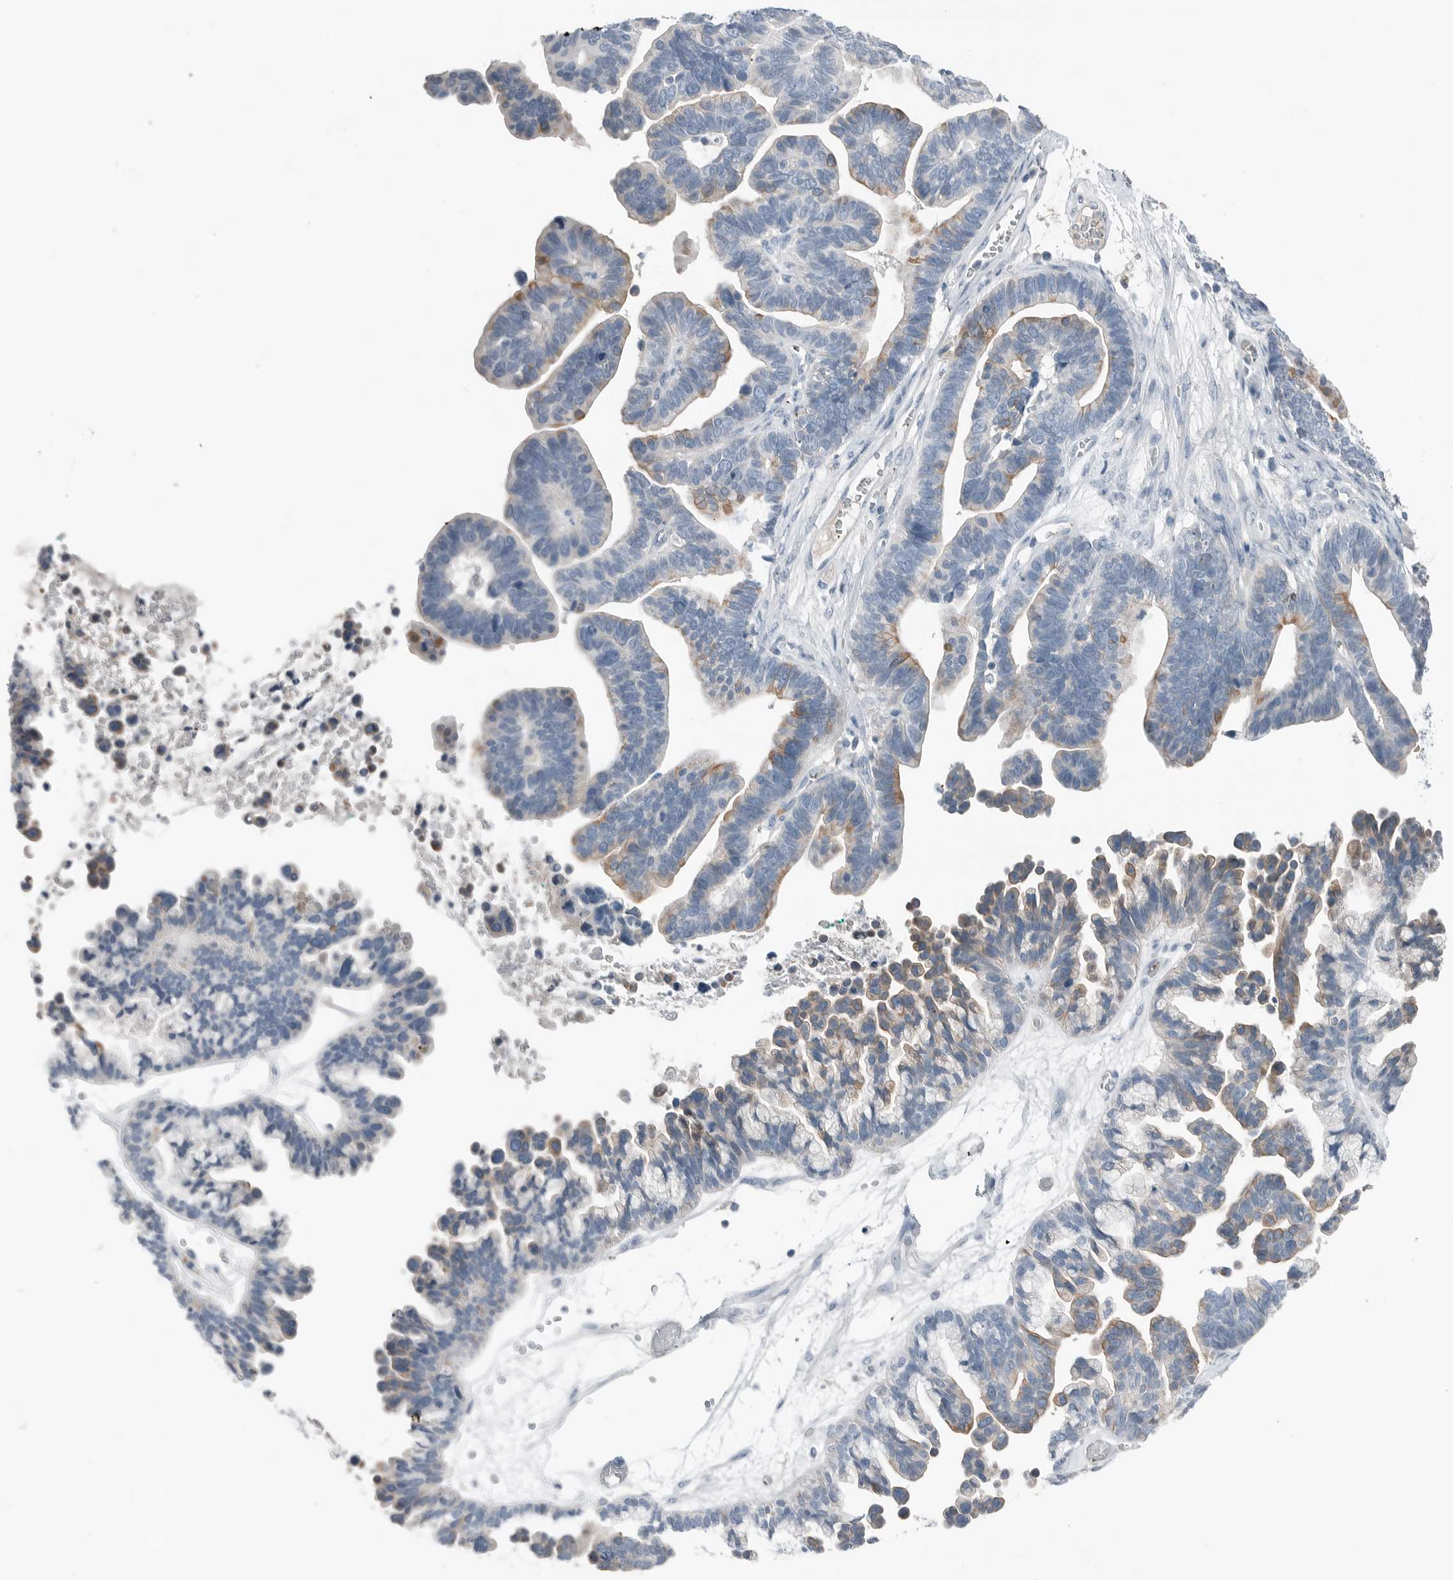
{"staining": {"intensity": "moderate", "quantity": "<25%", "location": "cytoplasmic/membranous"}, "tissue": "ovarian cancer", "cell_type": "Tumor cells", "image_type": "cancer", "snomed": [{"axis": "morphology", "description": "Cystadenocarcinoma, serous, NOS"}, {"axis": "topography", "description": "Ovary"}], "caption": "Tumor cells show moderate cytoplasmic/membranous staining in approximately <25% of cells in ovarian cancer (serous cystadenocarcinoma).", "gene": "SERPINB7", "patient": {"sex": "female", "age": 56}}